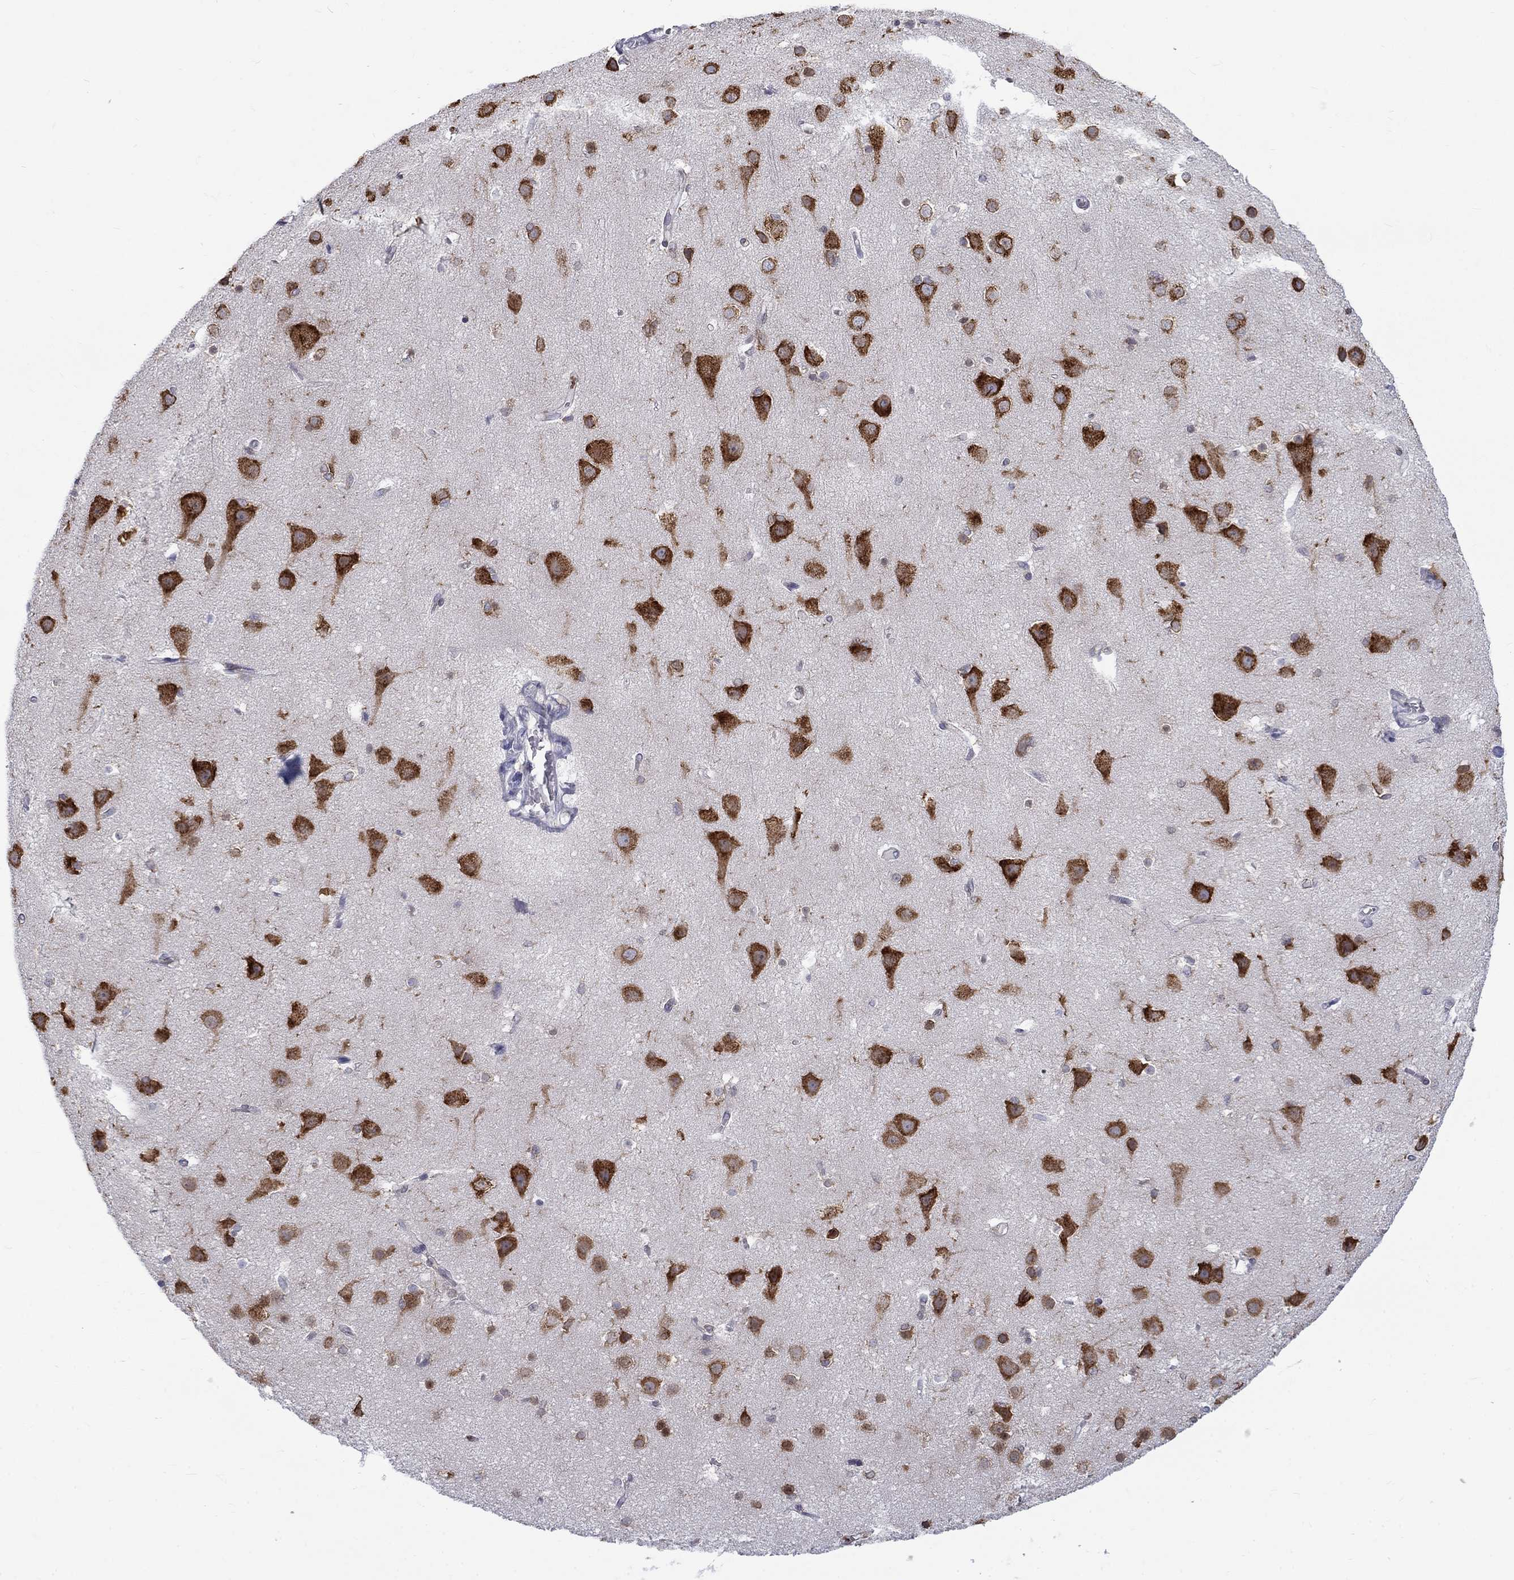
{"staining": {"intensity": "negative", "quantity": "none", "location": "none"}, "tissue": "cerebral cortex", "cell_type": "Endothelial cells", "image_type": "normal", "snomed": [{"axis": "morphology", "description": "Normal tissue, NOS"}, {"axis": "topography", "description": "Cerebral cortex"}], "caption": "This is a image of IHC staining of benign cerebral cortex, which shows no staining in endothelial cells. (DAB immunohistochemistry (IHC) with hematoxylin counter stain).", "gene": "PABPC4", "patient": {"sex": "male", "age": 37}}